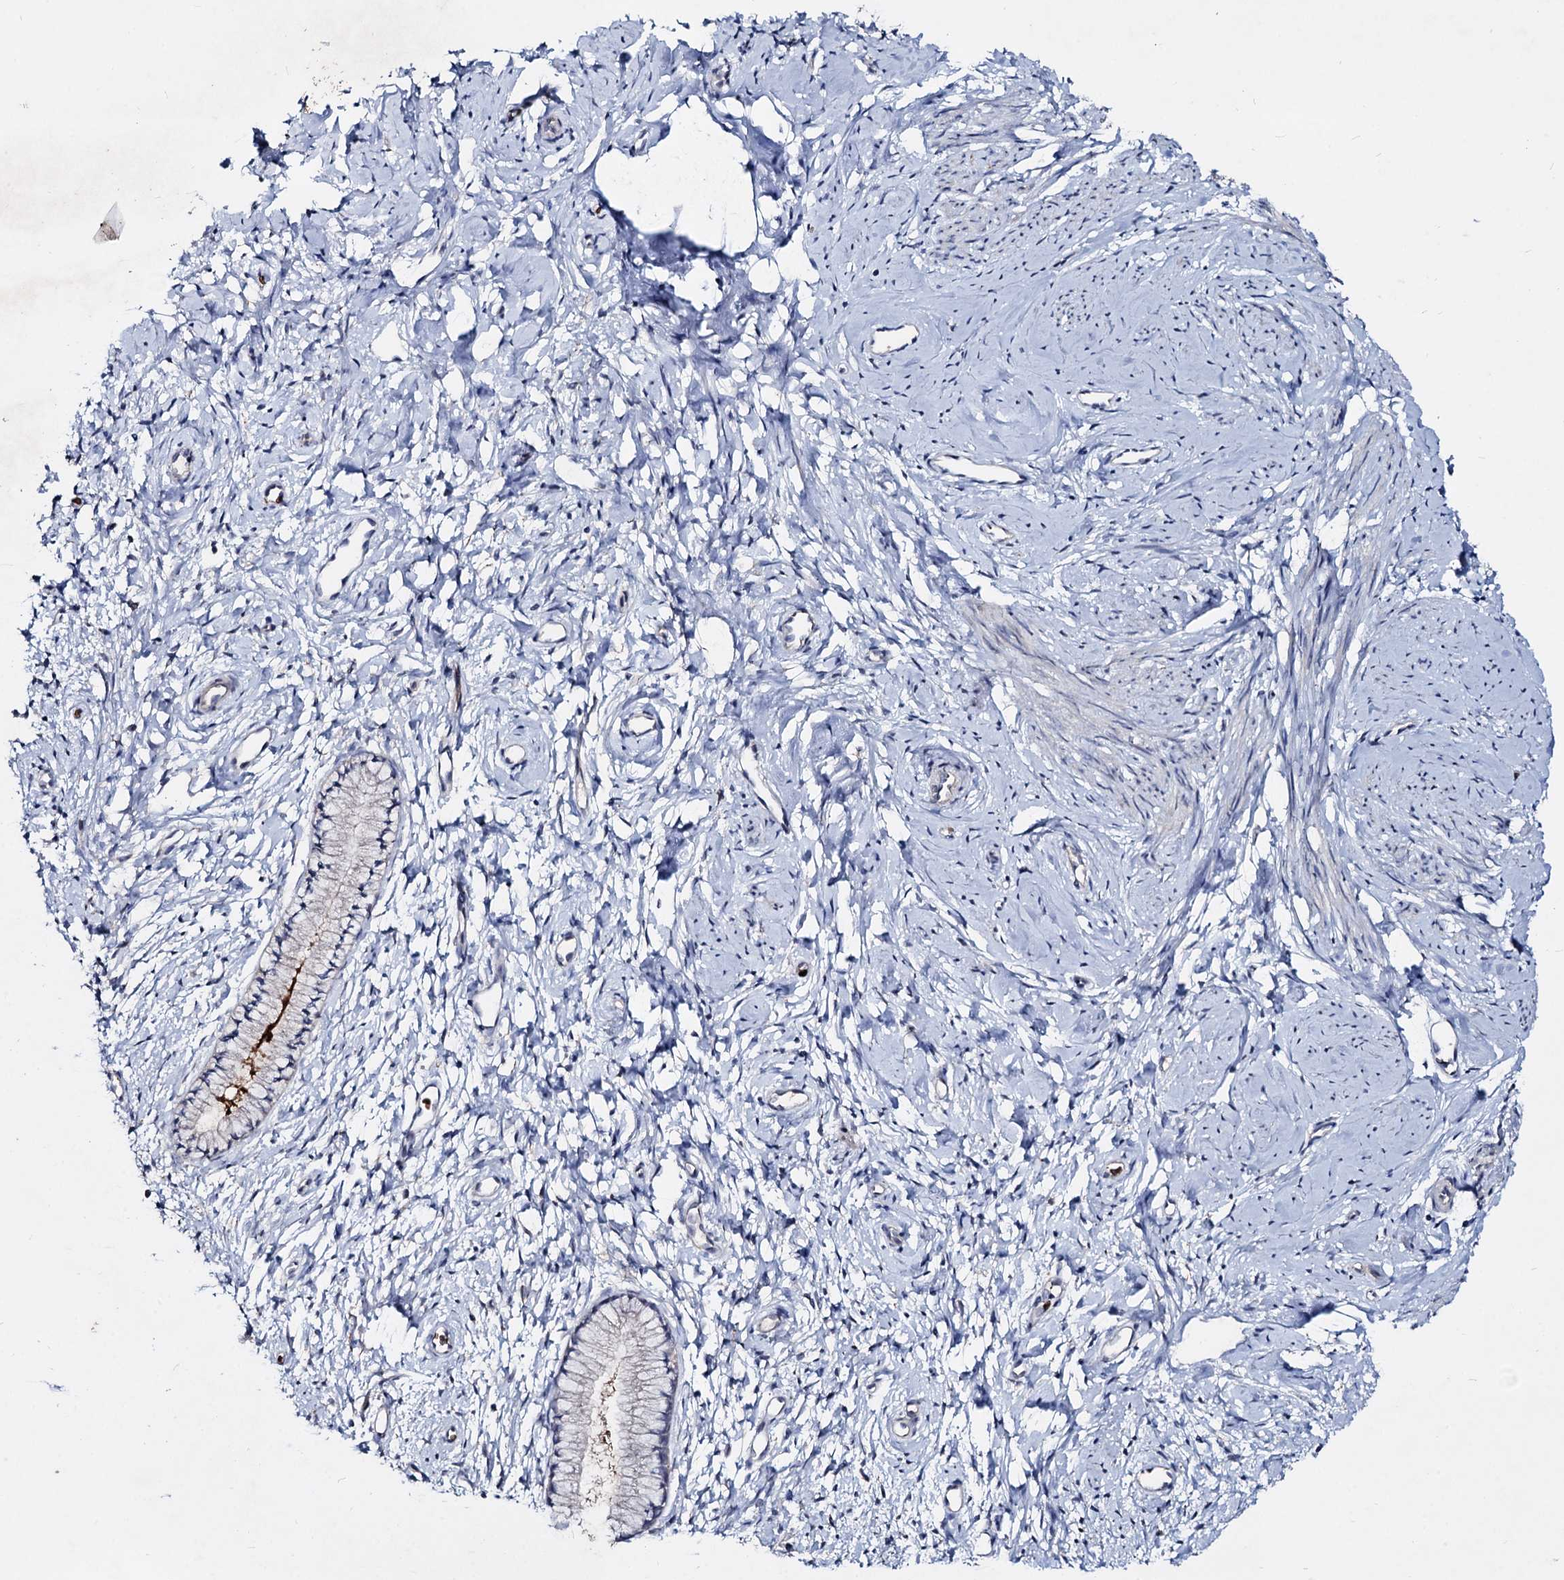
{"staining": {"intensity": "weak", "quantity": "<25%", "location": "cytoplasmic/membranous"}, "tissue": "cervix", "cell_type": "Glandular cells", "image_type": "normal", "snomed": [{"axis": "morphology", "description": "Normal tissue, NOS"}, {"axis": "topography", "description": "Cervix"}], "caption": "IHC histopathology image of benign cervix stained for a protein (brown), which displays no staining in glandular cells.", "gene": "RNF6", "patient": {"sex": "female", "age": 57}}